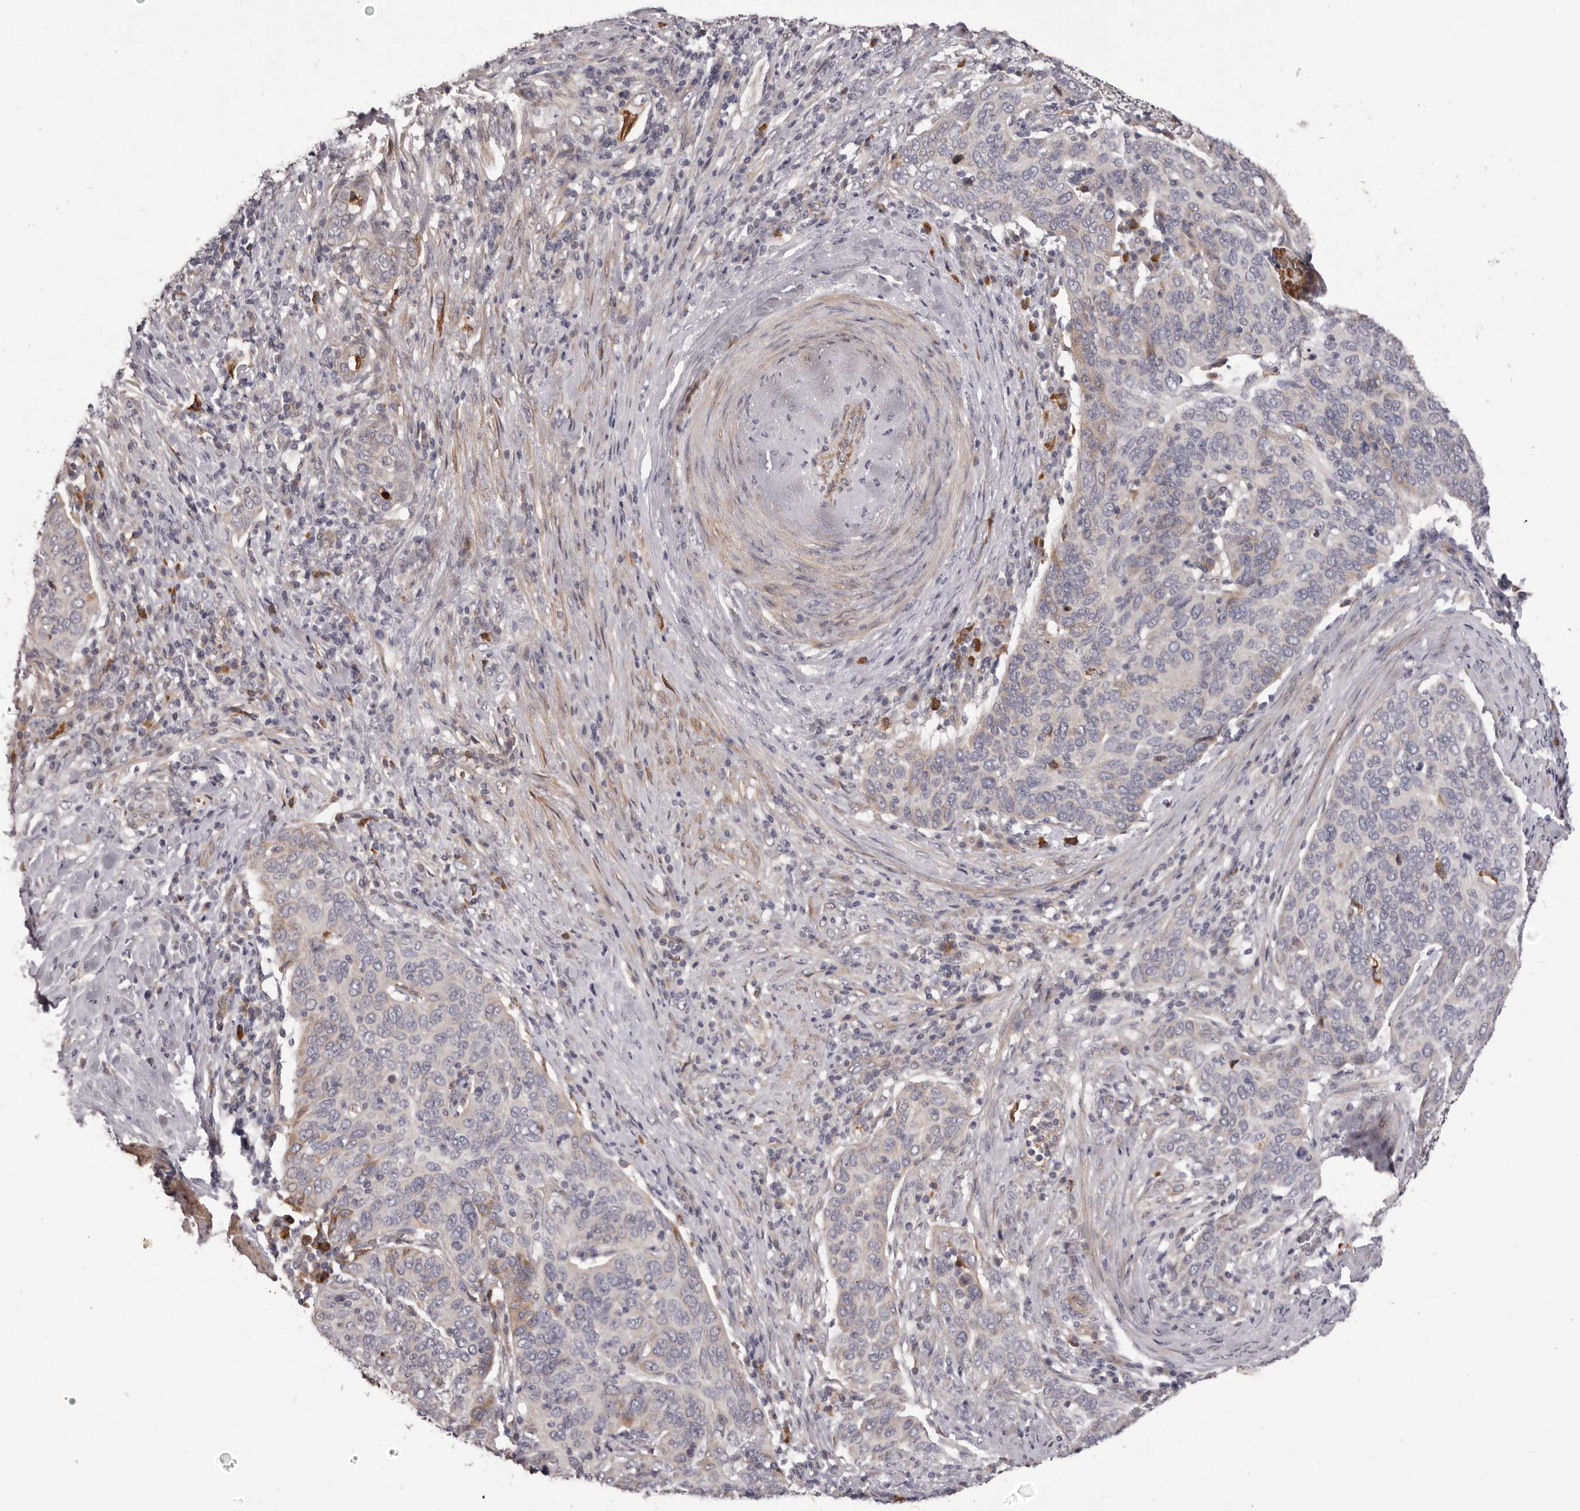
{"staining": {"intensity": "weak", "quantity": "<25%", "location": "cytoplasmic/membranous"}, "tissue": "cervical cancer", "cell_type": "Tumor cells", "image_type": "cancer", "snomed": [{"axis": "morphology", "description": "Squamous cell carcinoma, NOS"}, {"axis": "topography", "description": "Cervix"}], "caption": "Tumor cells show no significant staining in squamous cell carcinoma (cervical). (Immunohistochemistry, brightfield microscopy, high magnification).", "gene": "OTUD3", "patient": {"sex": "female", "age": 60}}